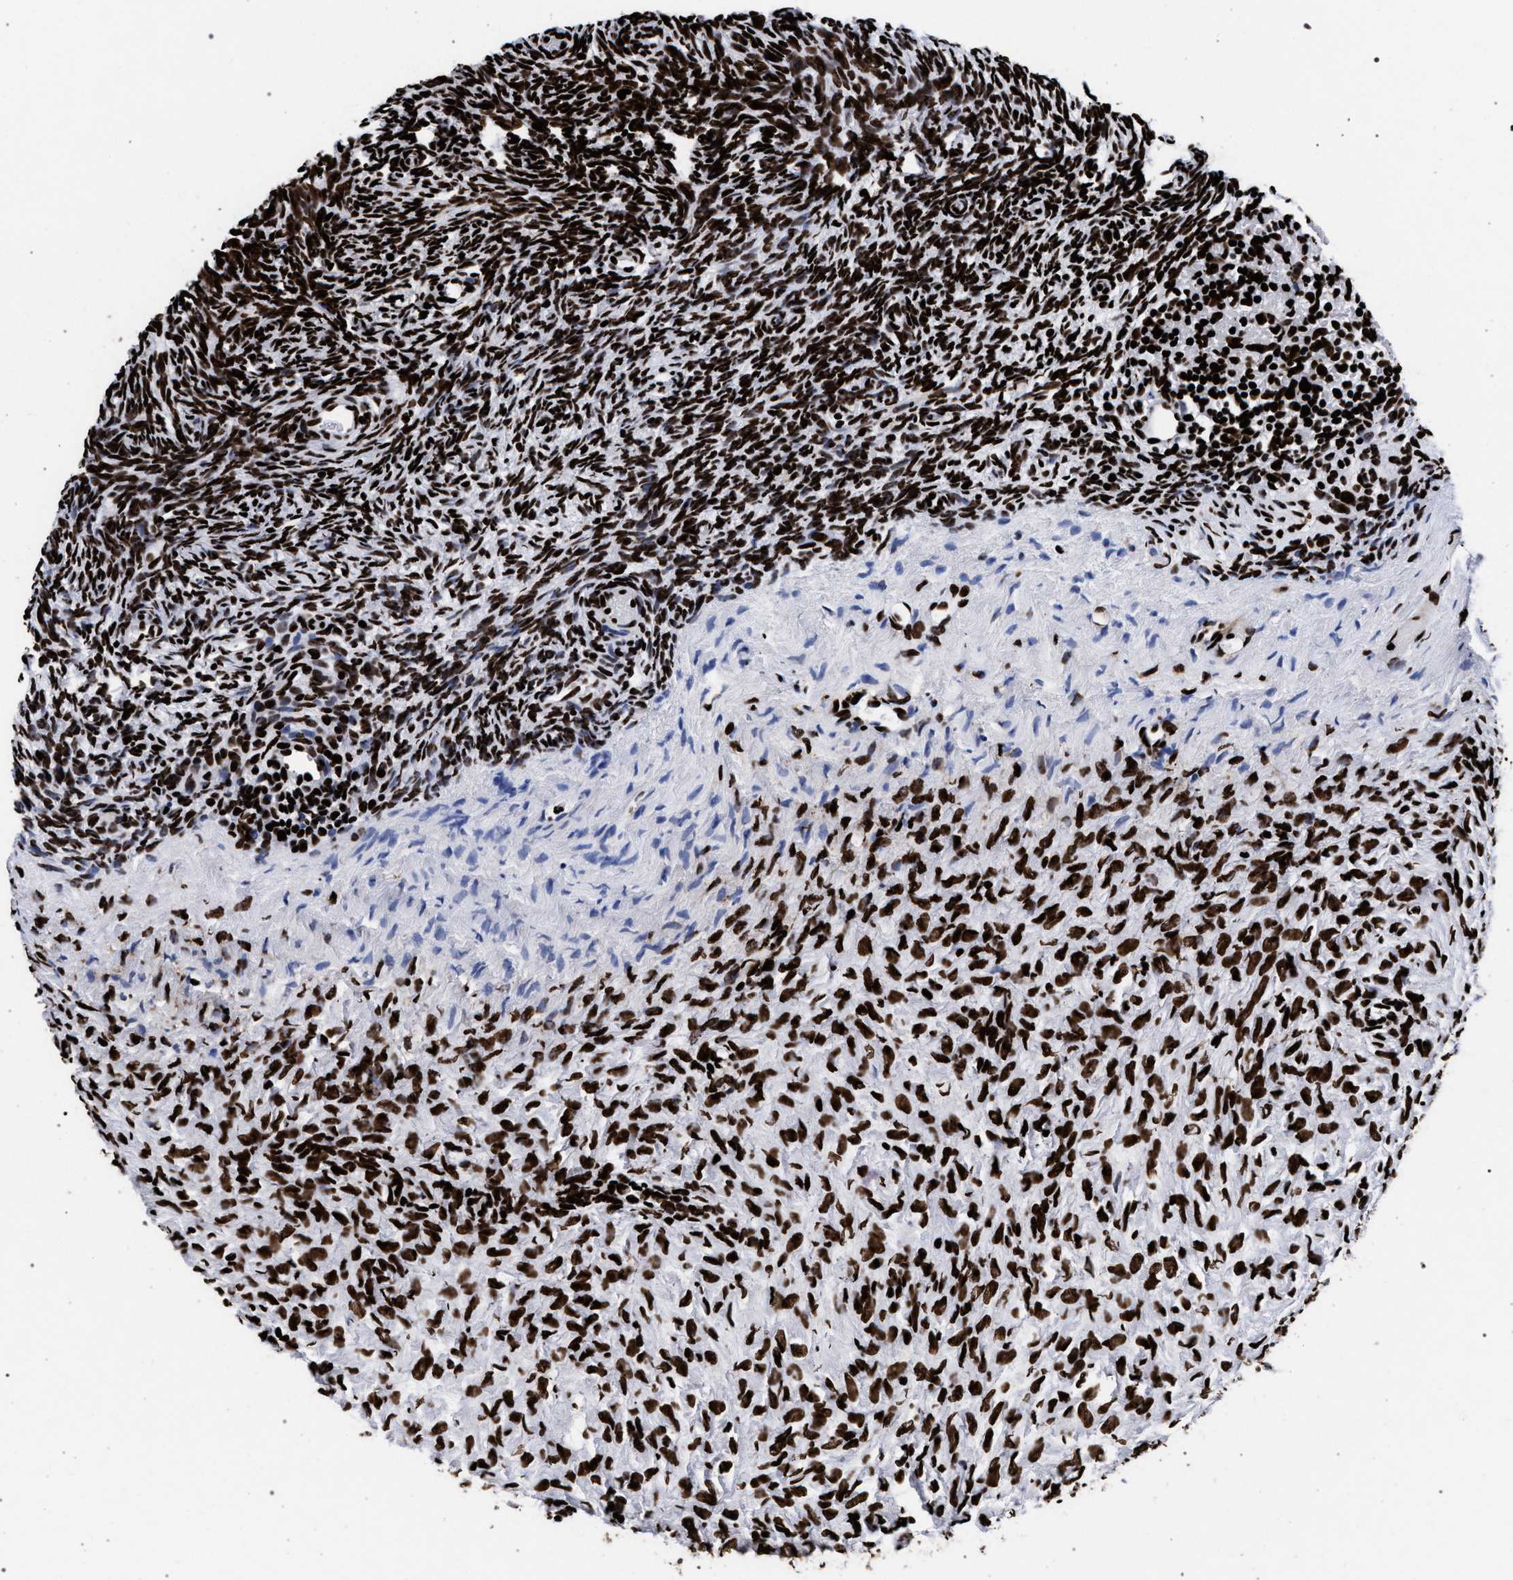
{"staining": {"intensity": "strong", "quantity": ">75%", "location": "nuclear"}, "tissue": "ovary", "cell_type": "Ovarian stroma cells", "image_type": "normal", "snomed": [{"axis": "morphology", "description": "Normal tissue, NOS"}, {"axis": "topography", "description": "Ovary"}], "caption": "Ovary was stained to show a protein in brown. There is high levels of strong nuclear staining in approximately >75% of ovarian stroma cells.", "gene": "HNRNPA1", "patient": {"sex": "female", "age": 35}}